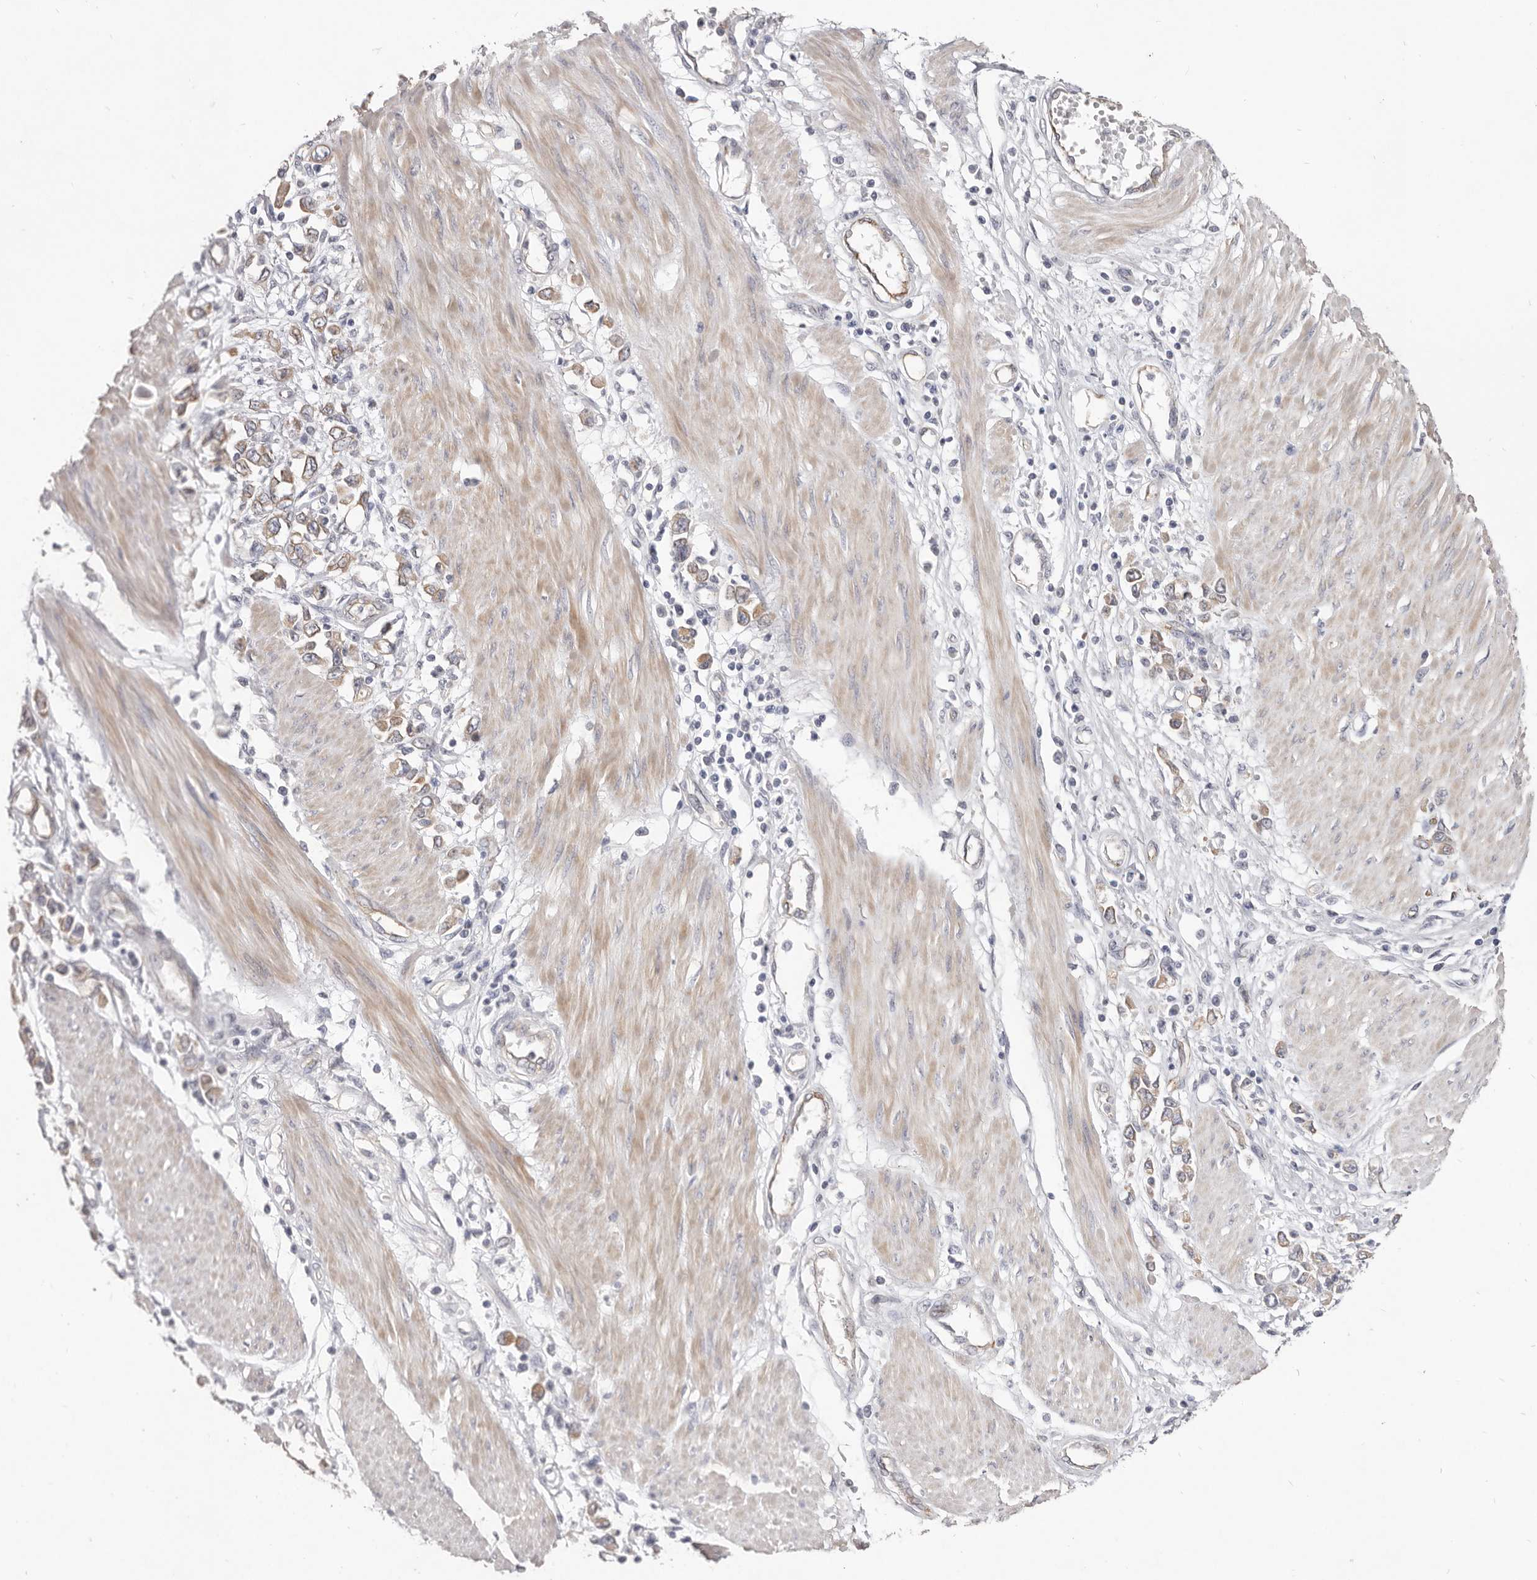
{"staining": {"intensity": "weak", "quantity": "25%-75%", "location": "cytoplasmic/membranous"}, "tissue": "stomach cancer", "cell_type": "Tumor cells", "image_type": "cancer", "snomed": [{"axis": "morphology", "description": "Adenocarcinoma, NOS"}, {"axis": "topography", "description": "Stomach"}], "caption": "Stomach cancer (adenocarcinoma) was stained to show a protein in brown. There is low levels of weak cytoplasmic/membranous positivity in about 25%-75% of tumor cells. (brown staining indicates protein expression, while blue staining denotes nuclei).", "gene": "ZYG11B", "patient": {"sex": "female", "age": 76}}